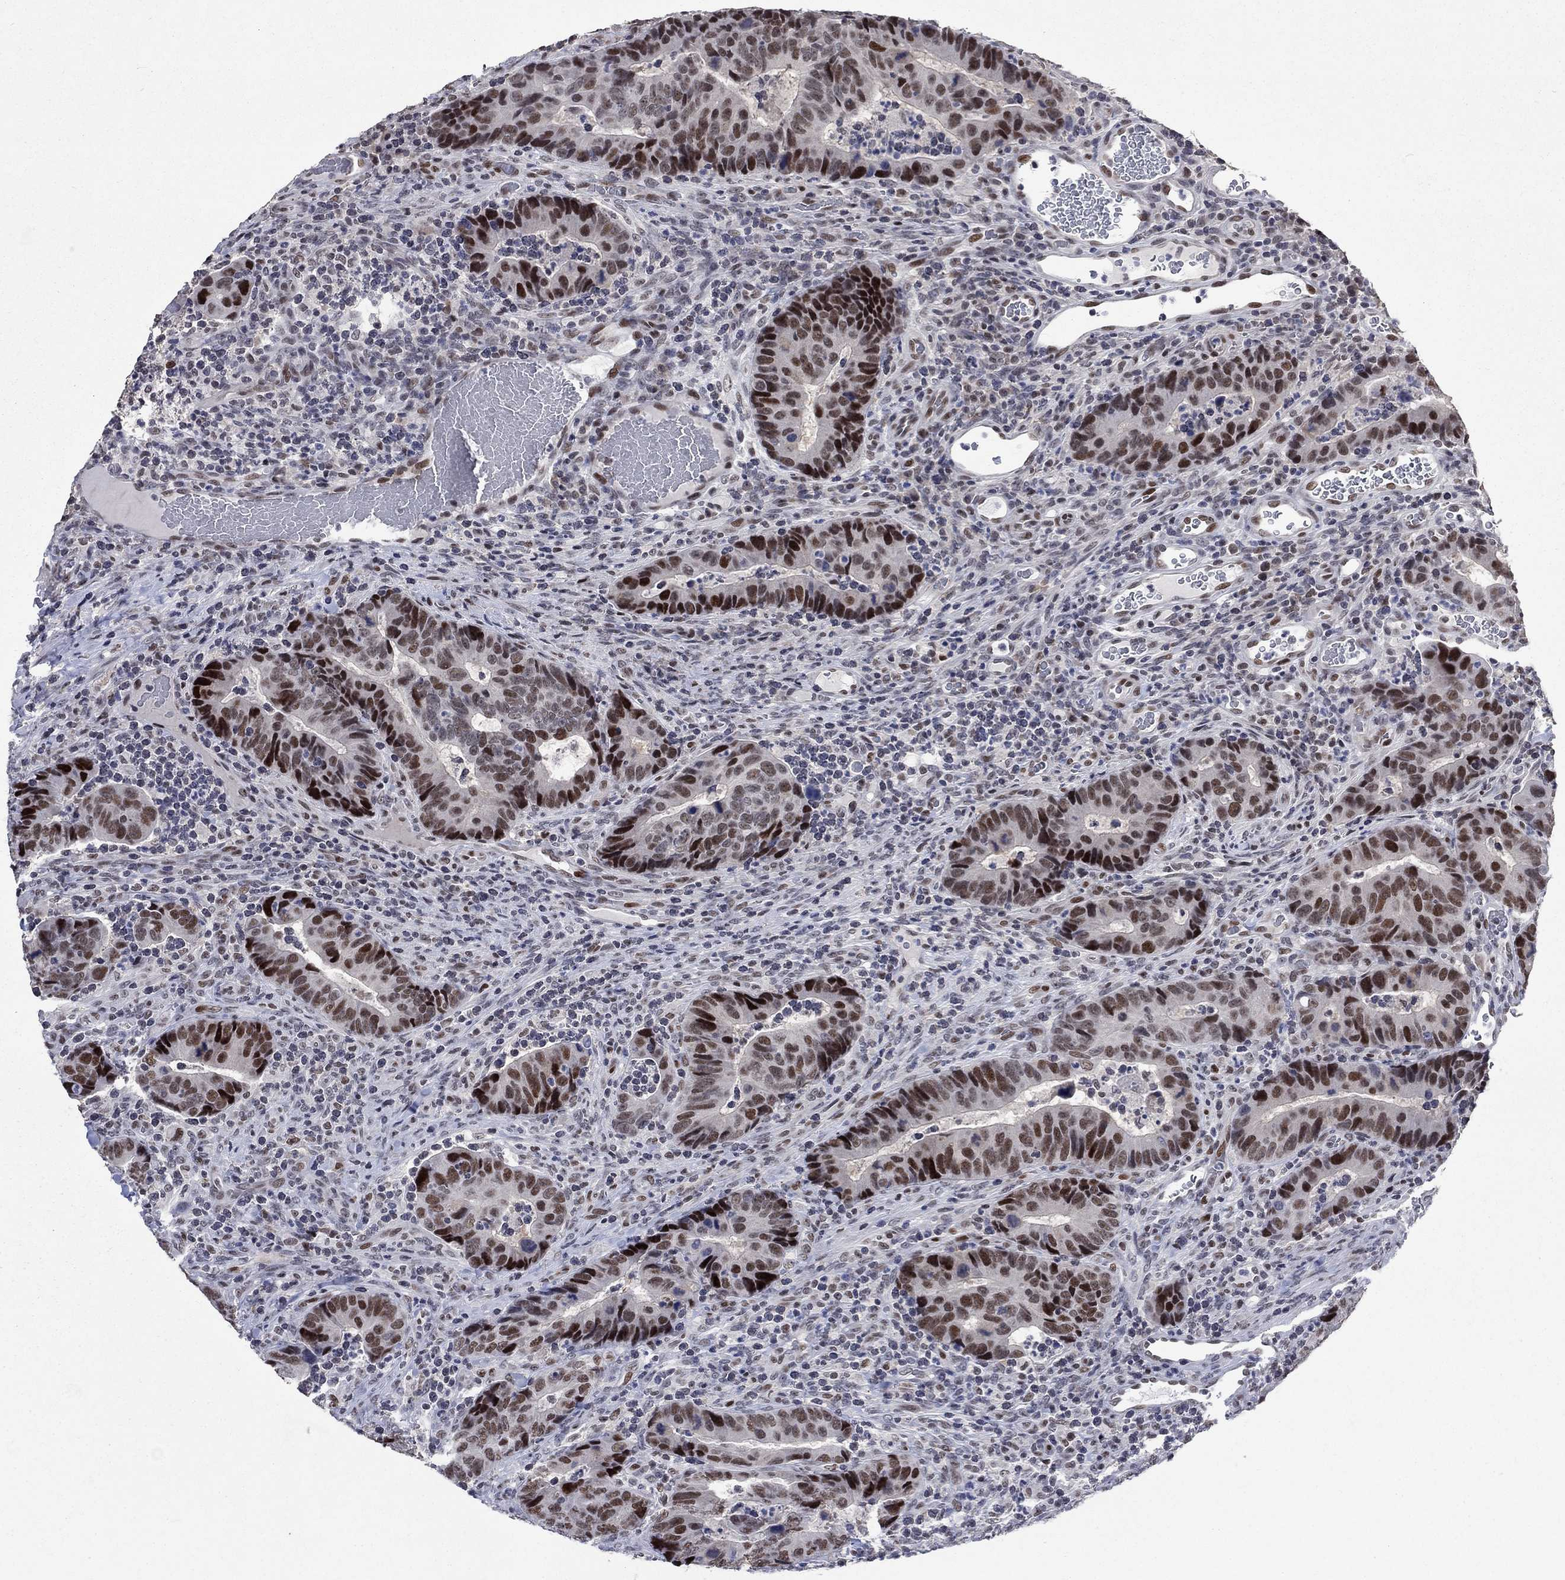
{"staining": {"intensity": "strong", "quantity": "25%-75%", "location": "nuclear"}, "tissue": "colorectal cancer", "cell_type": "Tumor cells", "image_type": "cancer", "snomed": [{"axis": "morphology", "description": "Adenocarcinoma, NOS"}, {"axis": "topography", "description": "Colon"}], "caption": "Strong nuclear expression is seen in about 25%-75% of tumor cells in colorectal adenocarcinoma. Immunohistochemistry stains the protein in brown and the nuclei are stained blue.", "gene": "HCFC1", "patient": {"sex": "female", "age": 56}}